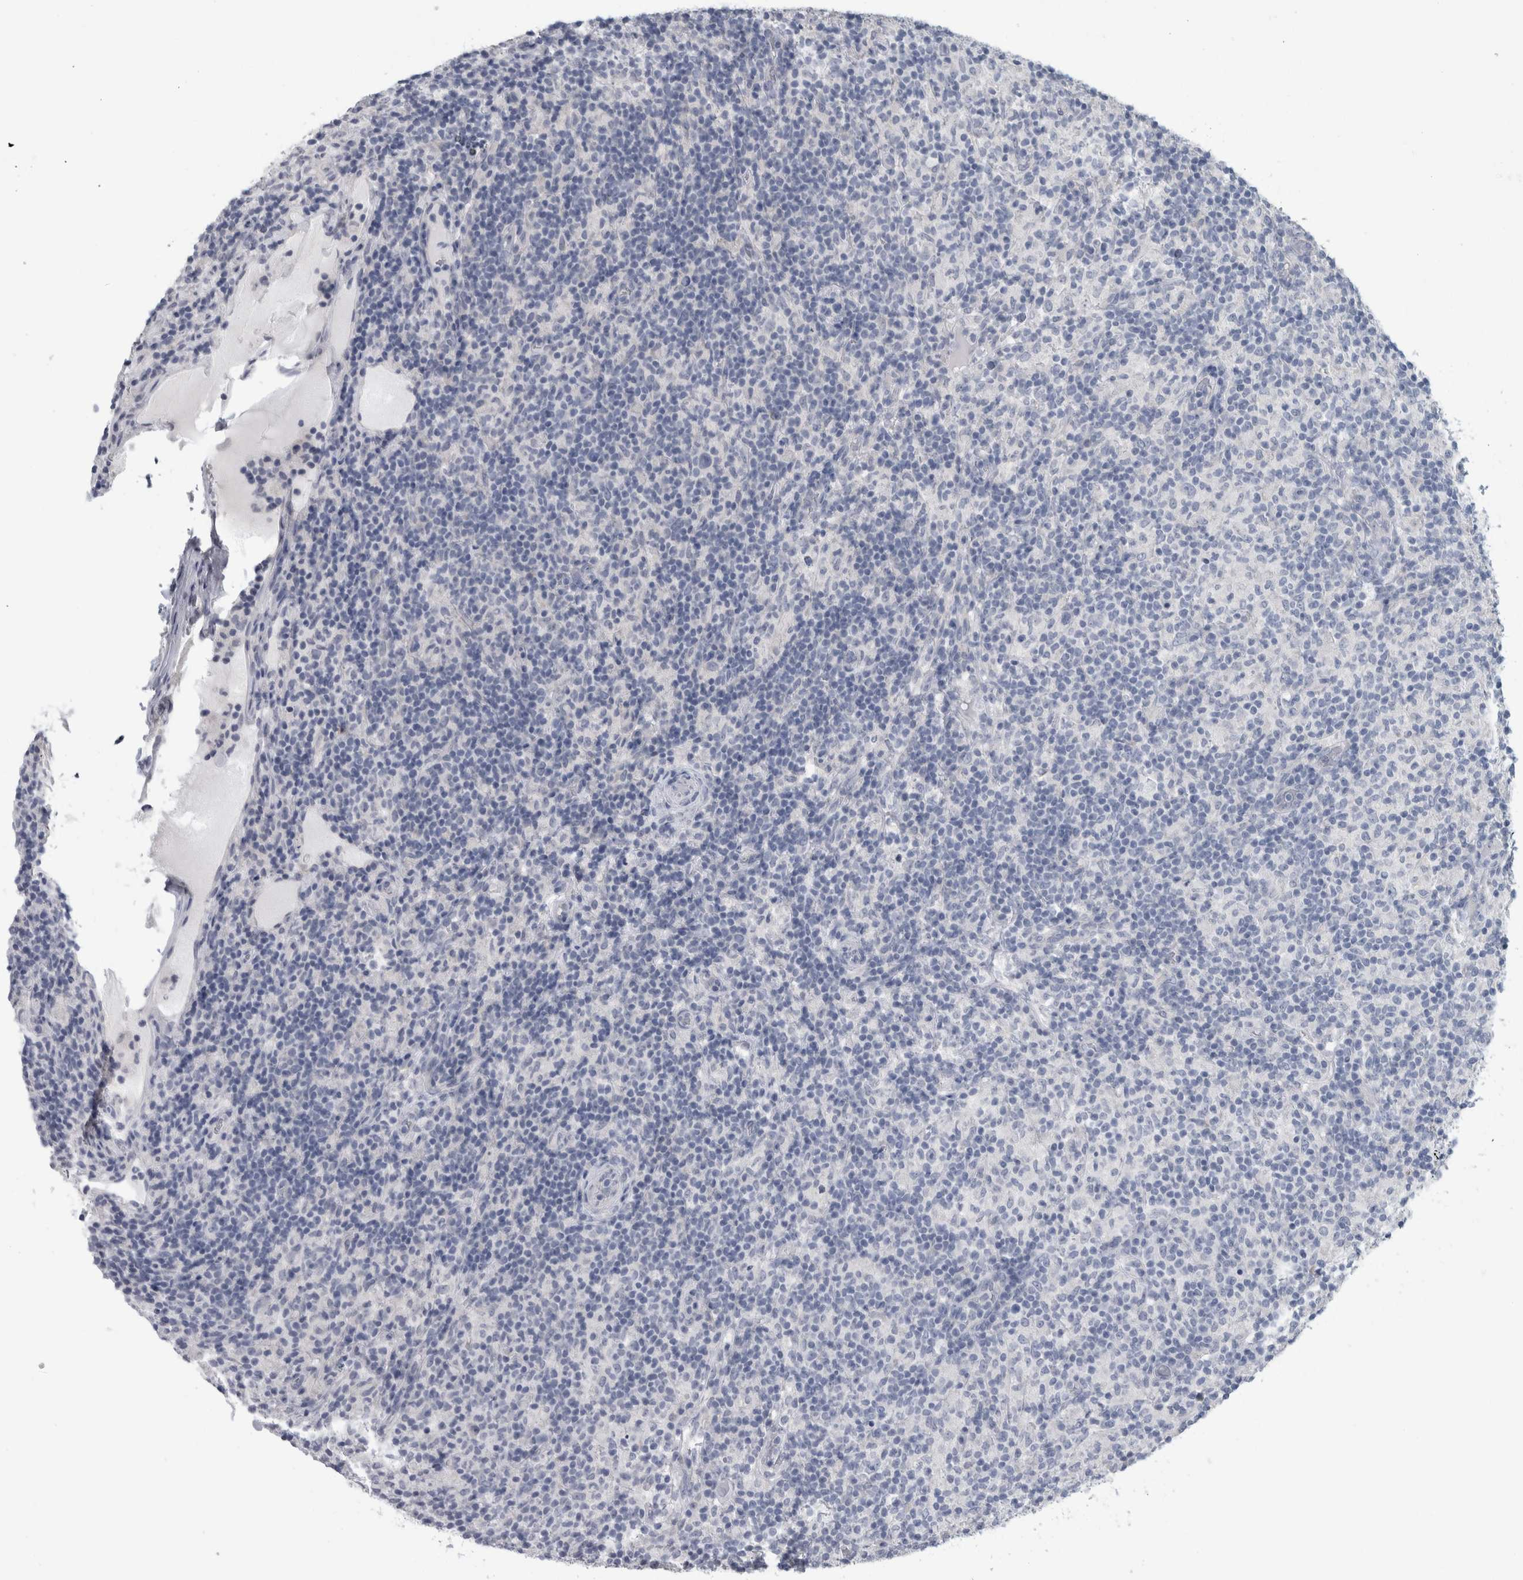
{"staining": {"intensity": "negative", "quantity": "none", "location": "none"}, "tissue": "lymphoma", "cell_type": "Tumor cells", "image_type": "cancer", "snomed": [{"axis": "morphology", "description": "Hodgkin's disease, NOS"}, {"axis": "topography", "description": "Lymph node"}], "caption": "An image of human lymphoma is negative for staining in tumor cells. (Stains: DAB (3,3'-diaminobenzidine) immunohistochemistry with hematoxylin counter stain, Microscopy: brightfield microscopy at high magnification).", "gene": "NEFM", "patient": {"sex": "male", "age": 70}}